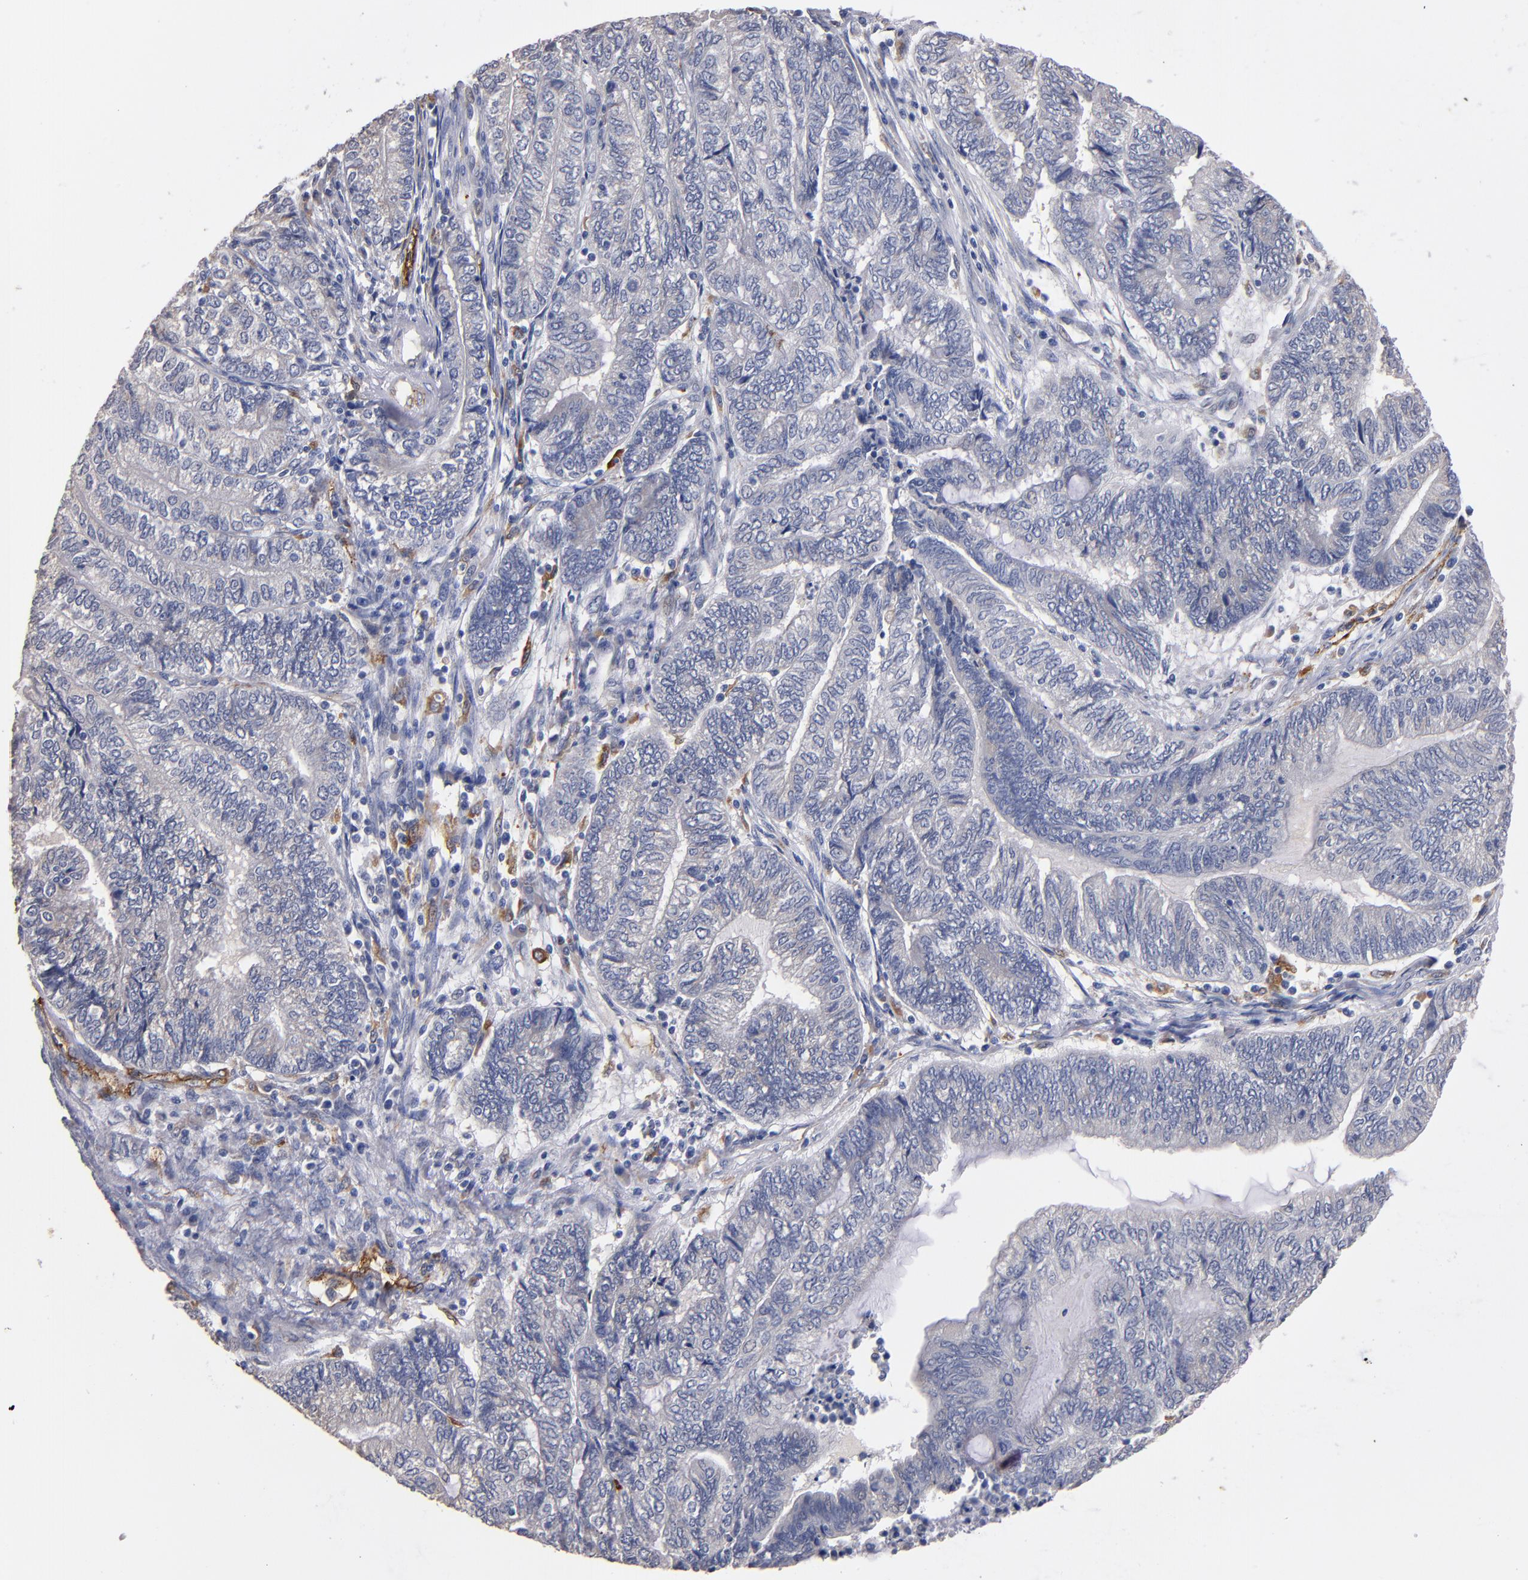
{"staining": {"intensity": "negative", "quantity": "none", "location": "none"}, "tissue": "endometrial cancer", "cell_type": "Tumor cells", "image_type": "cancer", "snomed": [{"axis": "morphology", "description": "Adenocarcinoma, NOS"}, {"axis": "topography", "description": "Uterus"}, {"axis": "topography", "description": "Endometrium"}], "caption": "The micrograph demonstrates no significant expression in tumor cells of adenocarcinoma (endometrial).", "gene": "SELP", "patient": {"sex": "female", "age": 70}}